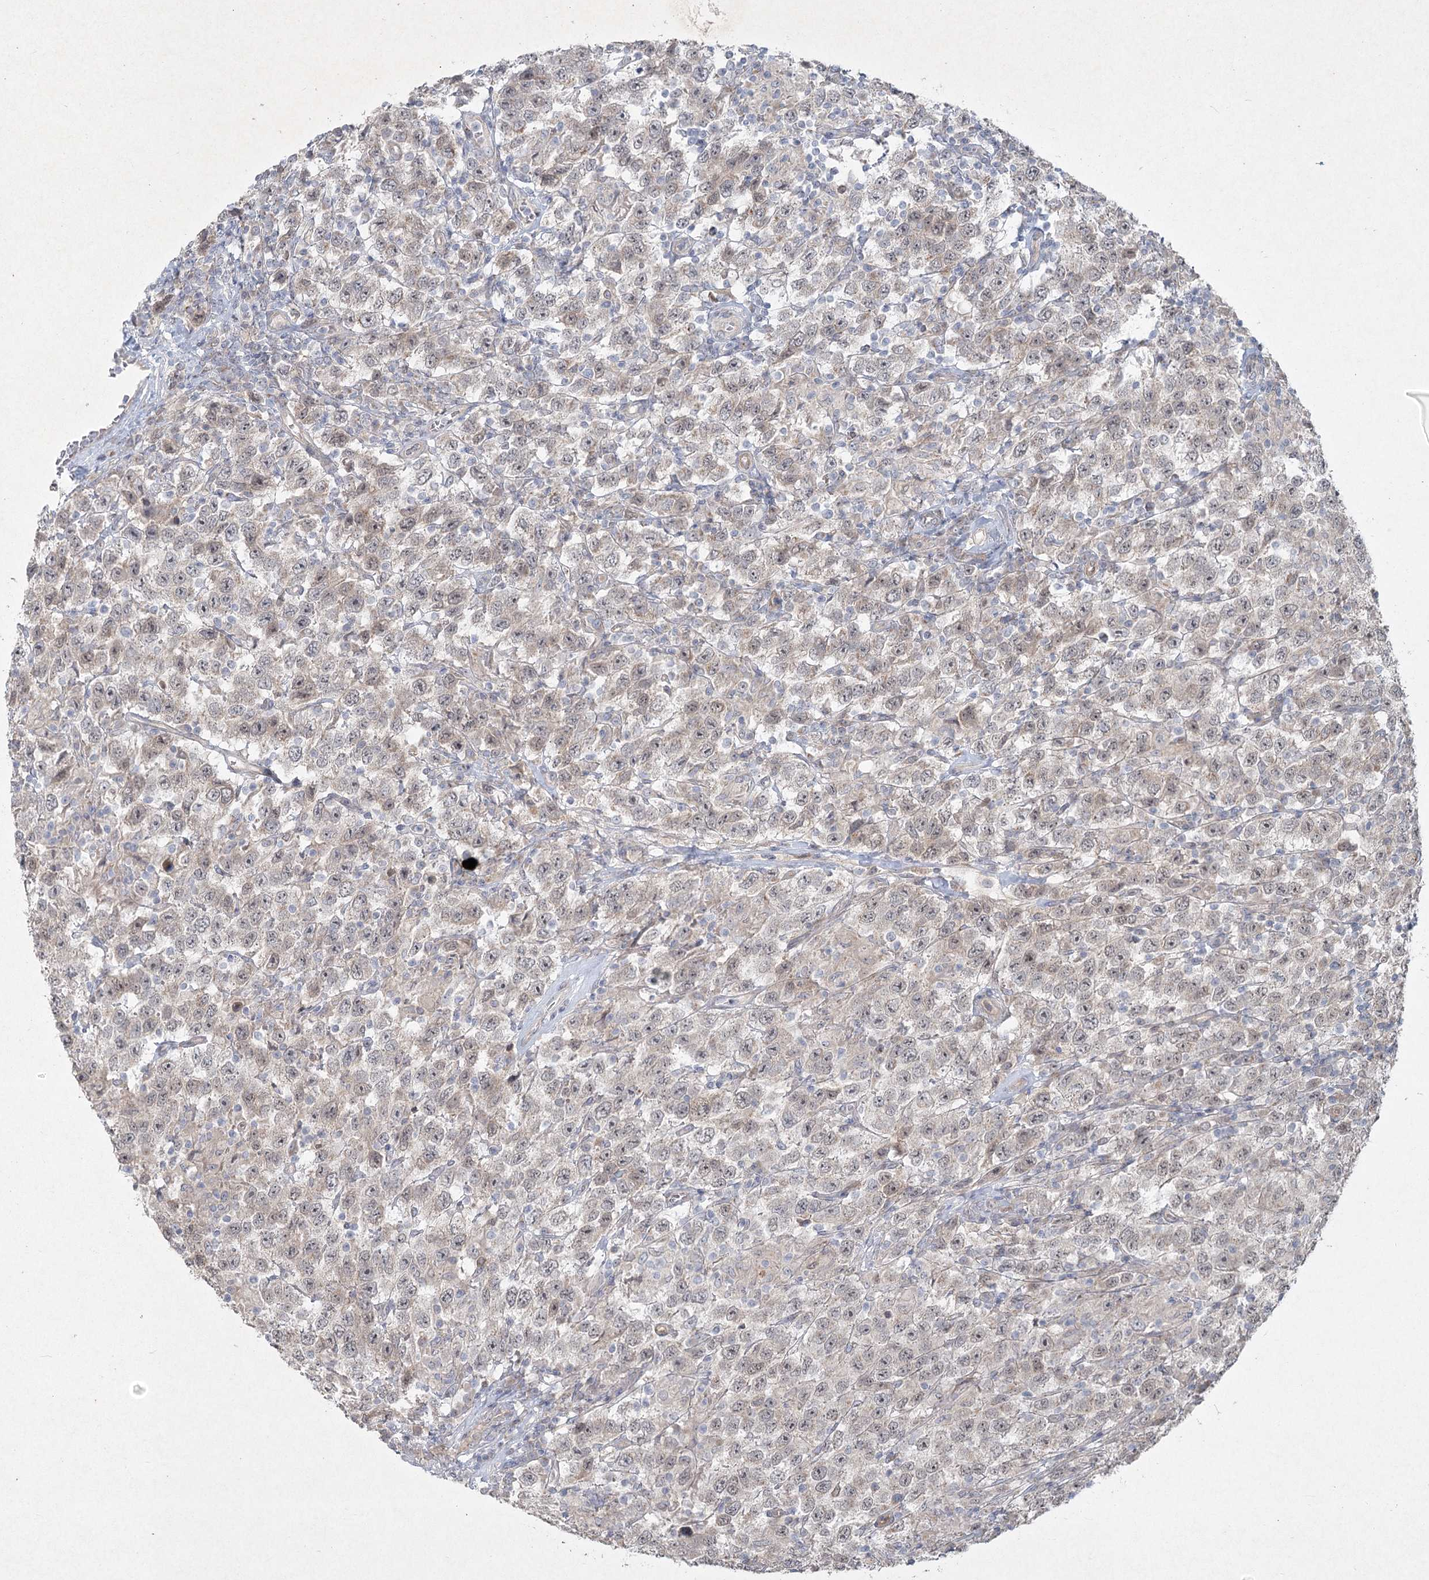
{"staining": {"intensity": "negative", "quantity": "none", "location": "none"}, "tissue": "testis cancer", "cell_type": "Tumor cells", "image_type": "cancer", "snomed": [{"axis": "morphology", "description": "Seminoma, NOS"}, {"axis": "topography", "description": "Testis"}], "caption": "Human testis cancer stained for a protein using IHC exhibits no staining in tumor cells.", "gene": "LRP2BP", "patient": {"sex": "male", "age": 41}}